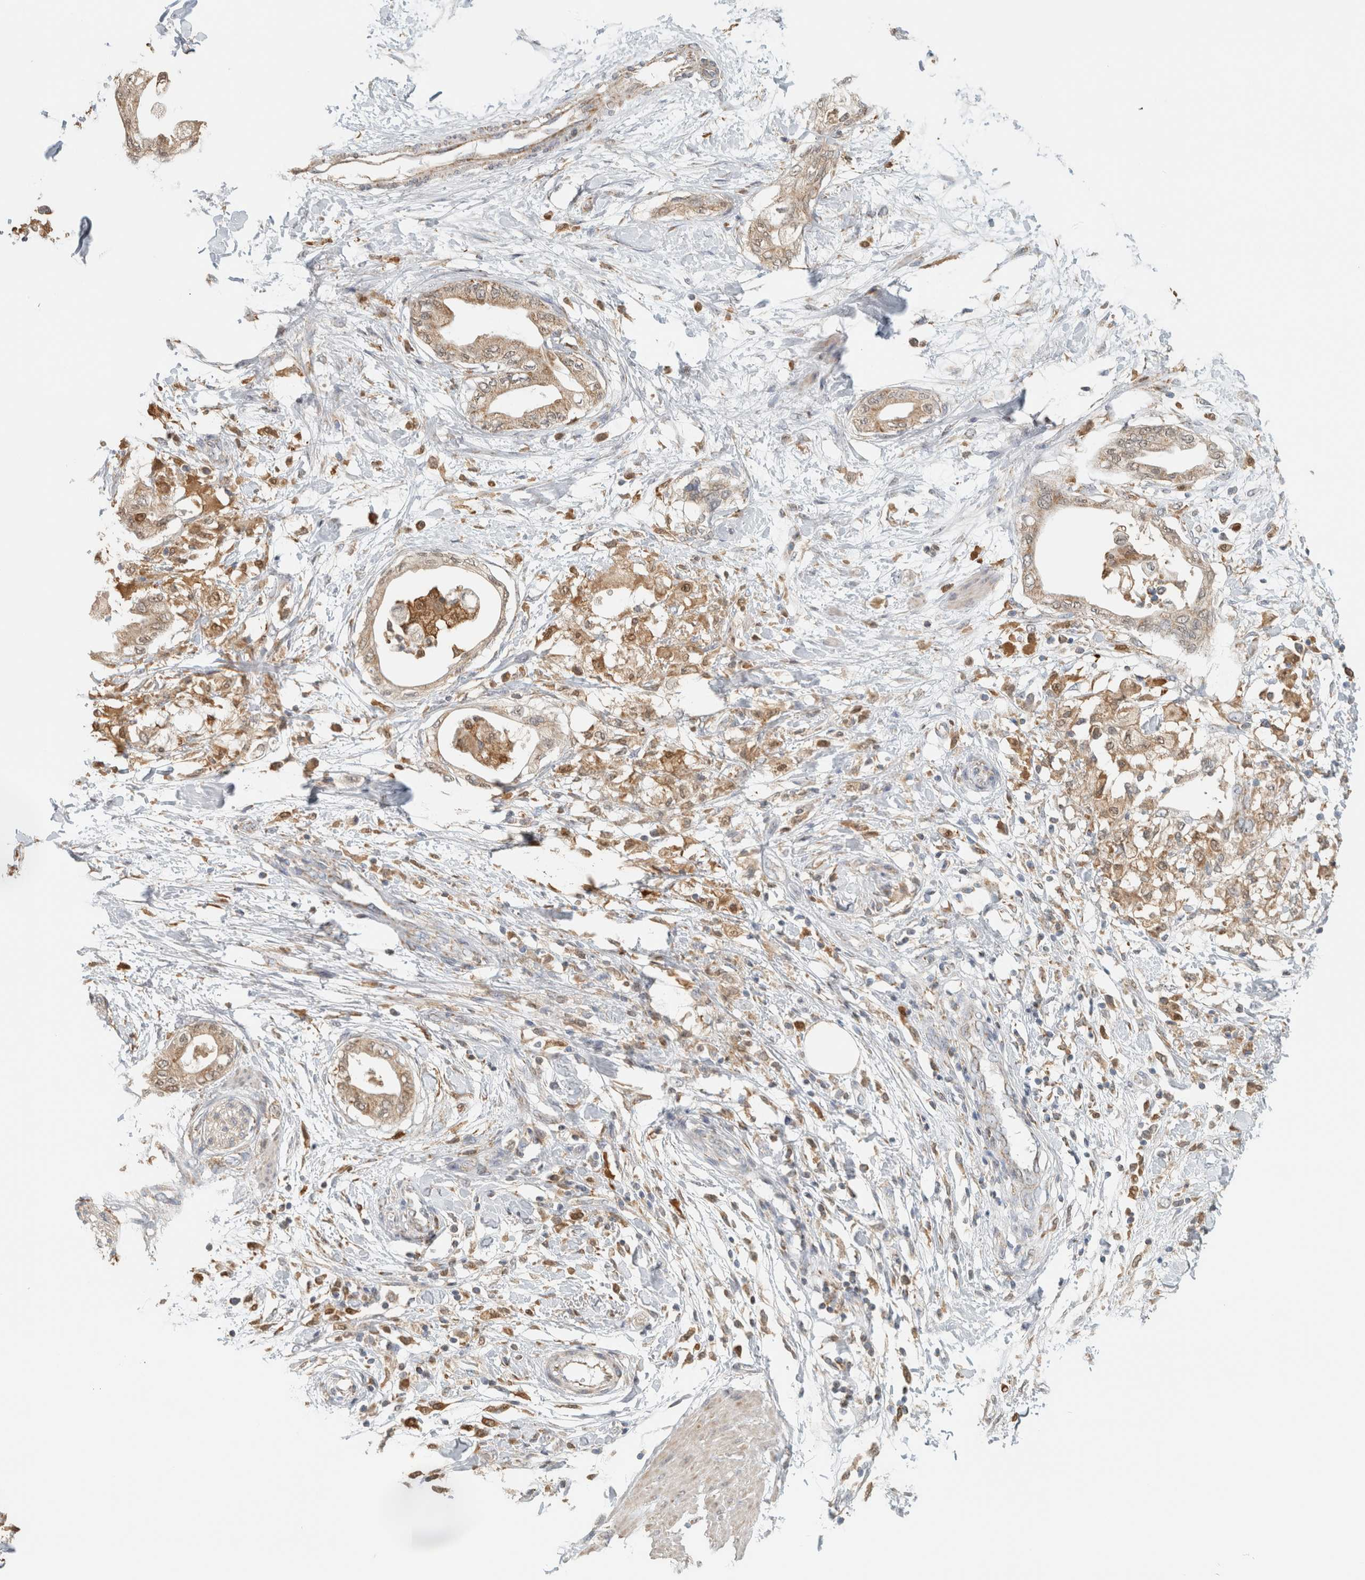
{"staining": {"intensity": "weak", "quantity": ">75%", "location": "cytoplasmic/membranous"}, "tissue": "pancreatic cancer", "cell_type": "Tumor cells", "image_type": "cancer", "snomed": [{"axis": "morphology", "description": "Normal tissue, NOS"}, {"axis": "morphology", "description": "Adenocarcinoma, NOS"}, {"axis": "topography", "description": "Pancreas"}, {"axis": "topography", "description": "Duodenum"}], "caption": "An image showing weak cytoplasmic/membranous positivity in about >75% of tumor cells in pancreatic cancer, as visualized by brown immunohistochemical staining.", "gene": "CAPG", "patient": {"sex": "female", "age": 60}}